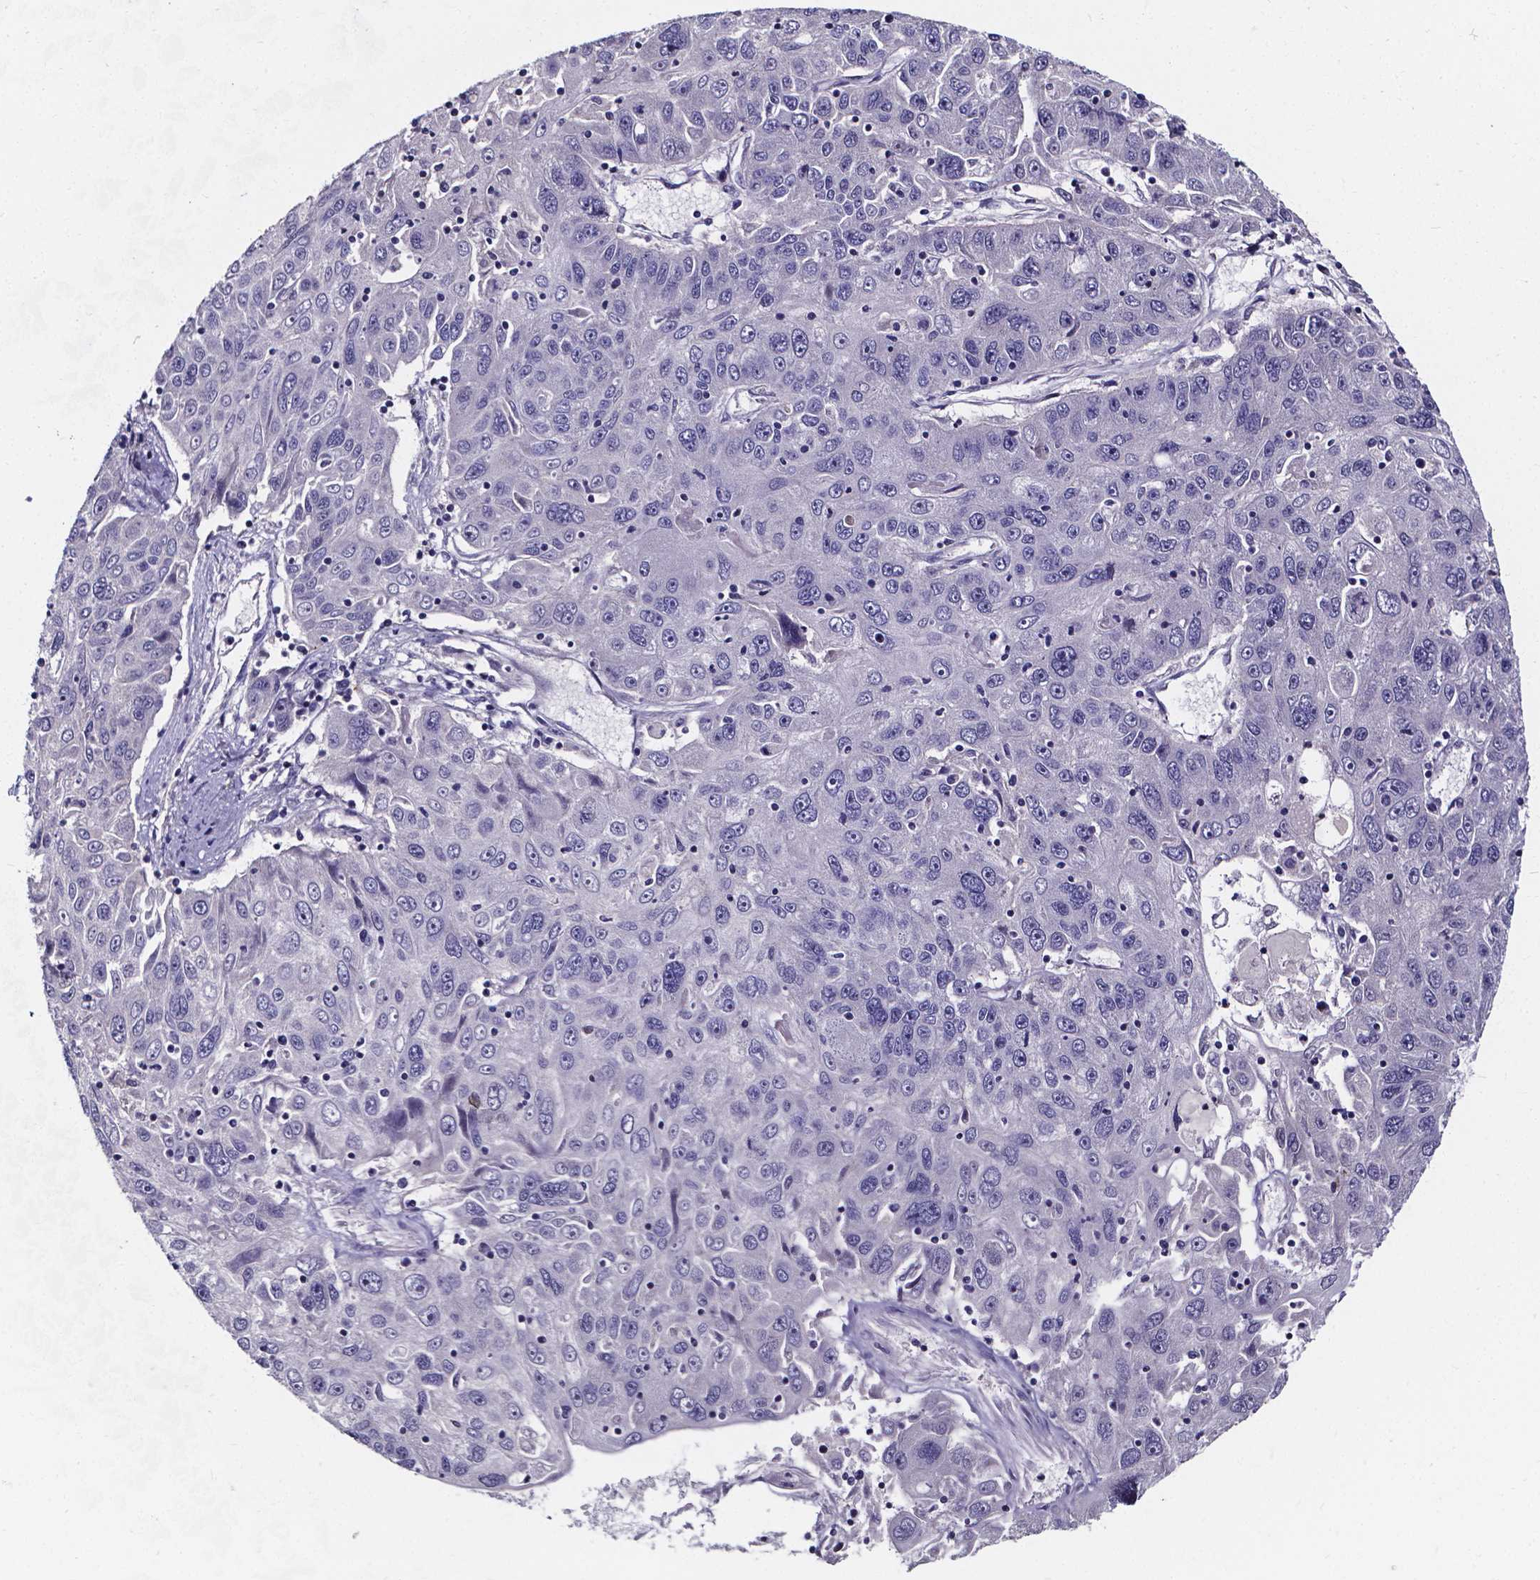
{"staining": {"intensity": "negative", "quantity": "none", "location": "none"}, "tissue": "stomach cancer", "cell_type": "Tumor cells", "image_type": "cancer", "snomed": [{"axis": "morphology", "description": "Adenocarcinoma, NOS"}, {"axis": "topography", "description": "Stomach"}], "caption": "Tumor cells show no significant protein expression in stomach adenocarcinoma.", "gene": "CACNG8", "patient": {"sex": "male", "age": 56}}